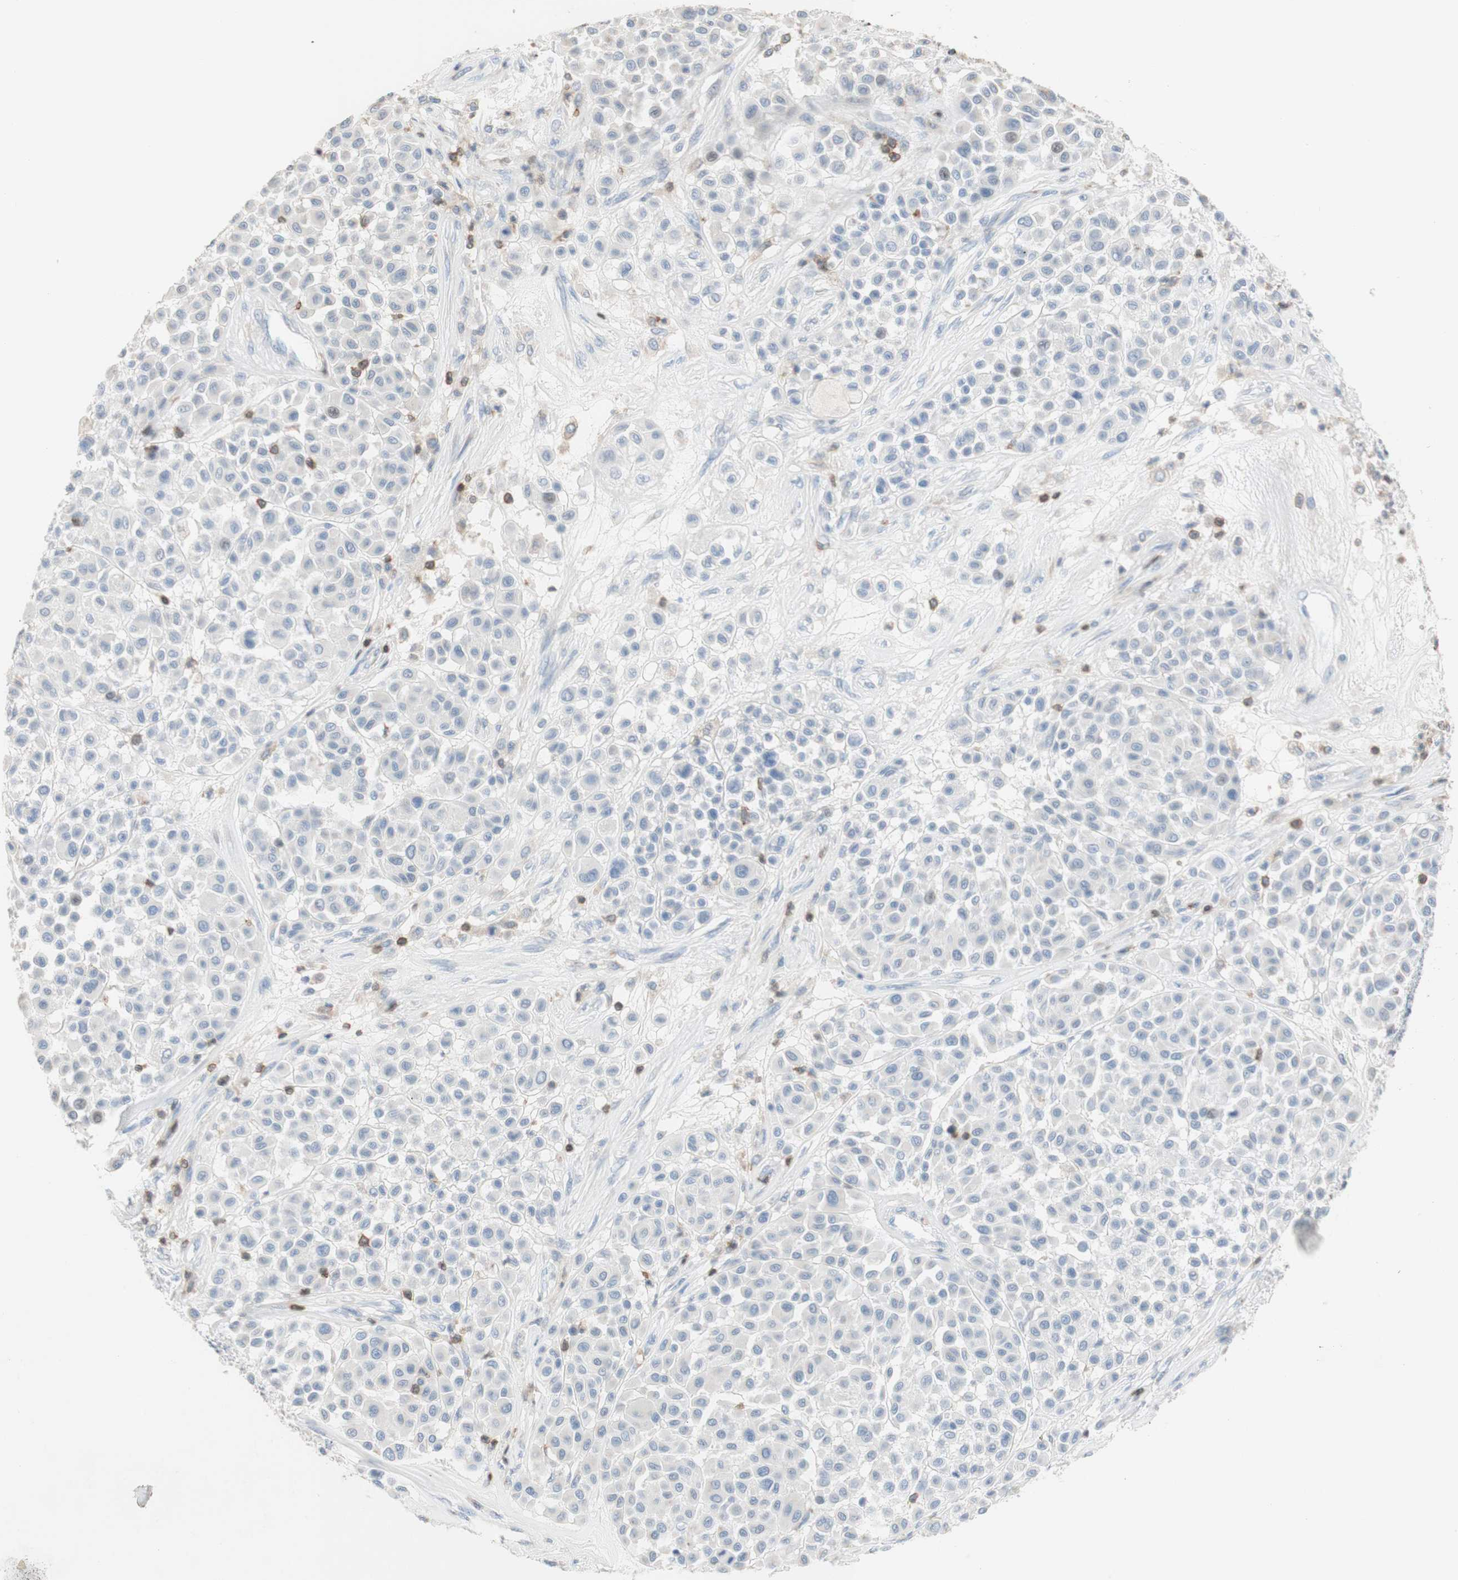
{"staining": {"intensity": "negative", "quantity": "none", "location": "none"}, "tissue": "melanoma", "cell_type": "Tumor cells", "image_type": "cancer", "snomed": [{"axis": "morphology", "description": "Malignant melanoma, Metastatic site"}, {"axis": "topography", "description": "Soft tissue"}], "caption": "Immunohistochemistry (IHC) photomicrograph of human melanoma stained for a protein (brown), which demonstrates no positivity in tumor cells. (DAB (3,3'-diaminobenzidine) immunohistochemistry (IHC), high magnification).", "gene": "SPINK6", "patient": {"sex": "male", "age": 41}}